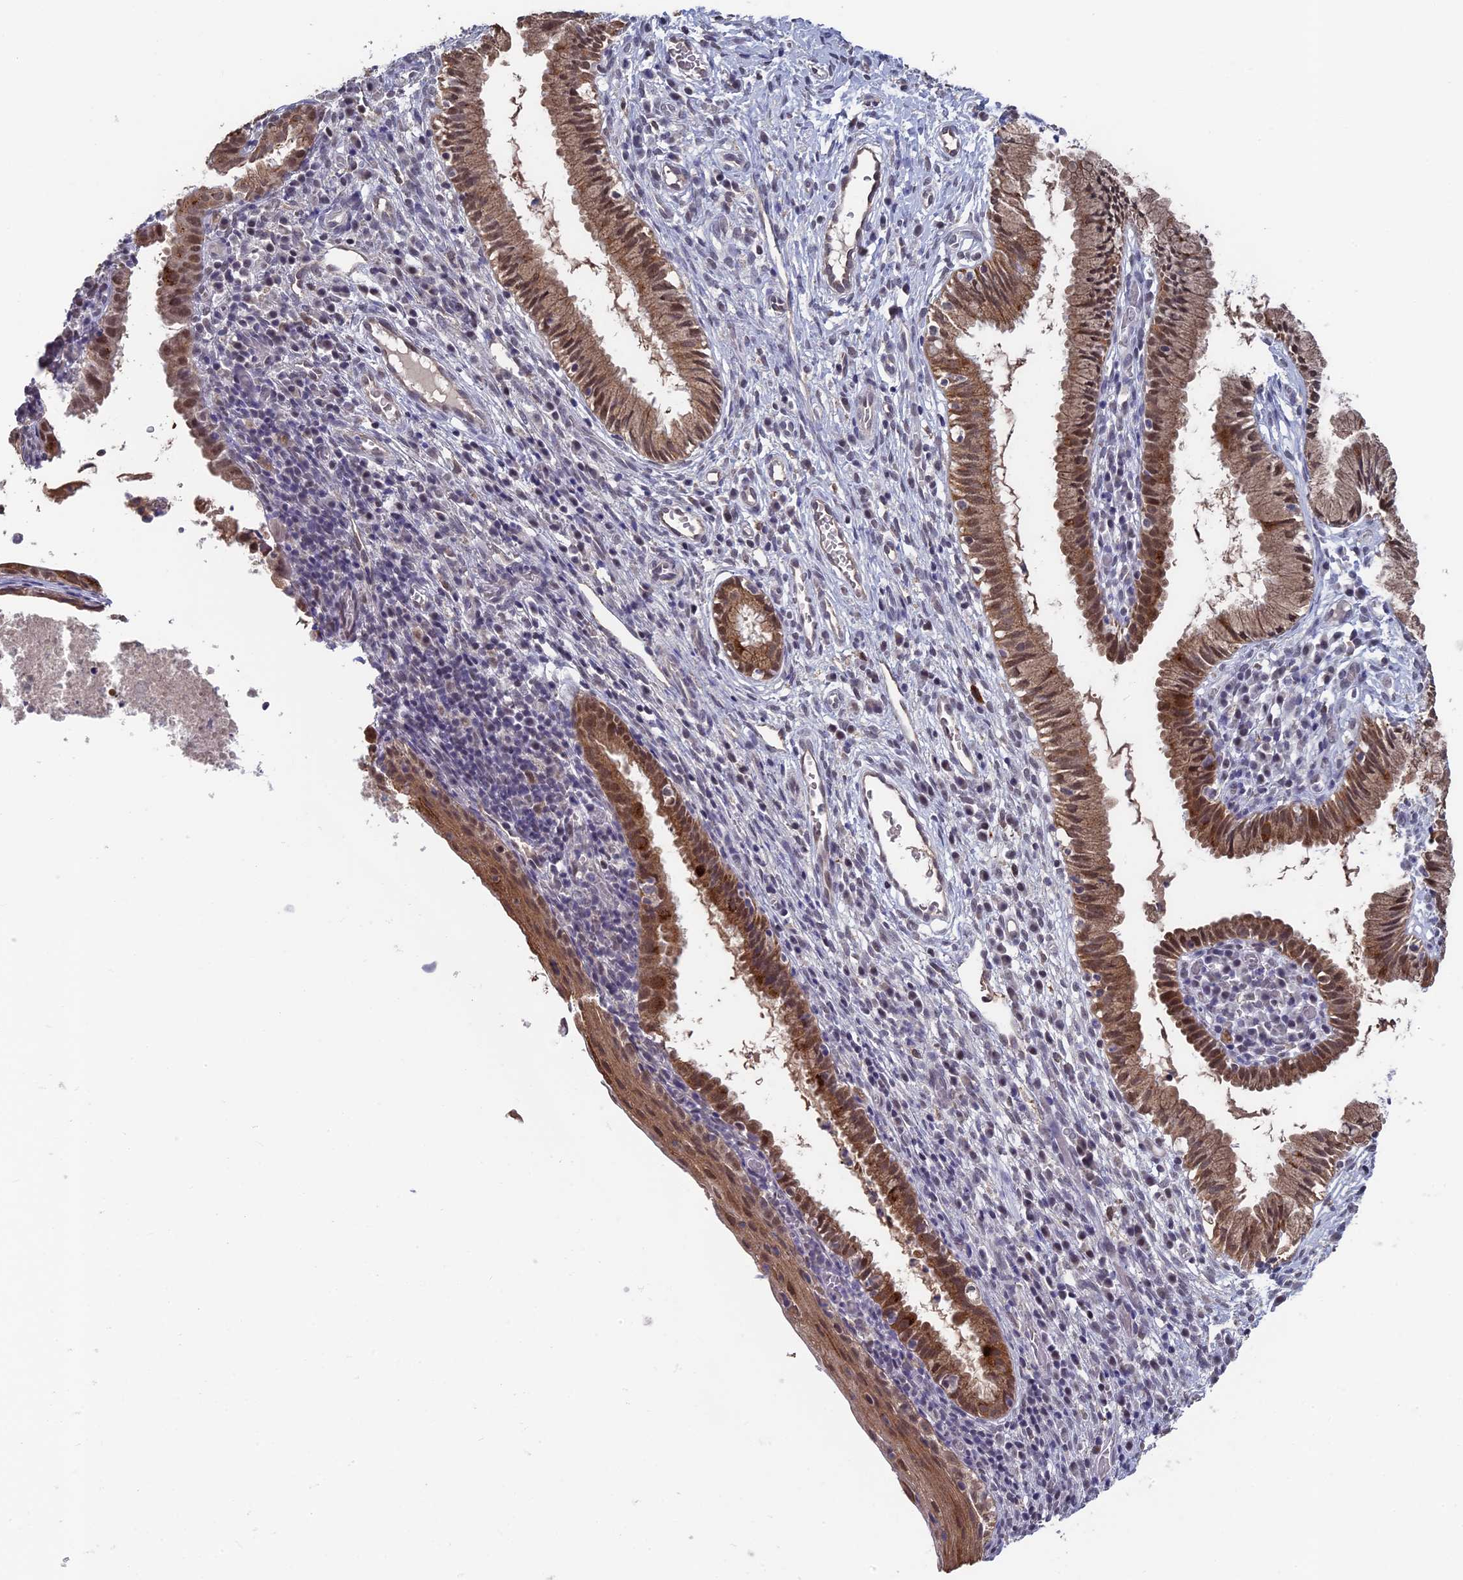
{"staining": {"intensity": "moderate", "quantity": ">75%", "location": "cytoplasmic/membranous,nuclear"}, "tissue": "cervix", "cell_type": "Glandular cells", "image_type": "normal", "snomed": [{"axis": "morphology", "description": "Normal tissue, NOS"}, {"axis": "topography", "description": "Cervix"}], "caption": "The immunohistochemical stain labels moderate cytoplasmic/membranous,nuclear expression in glandular cells of normal cervix.", "gene": "MT", "patient": {"sex": "female", "age": 27}}